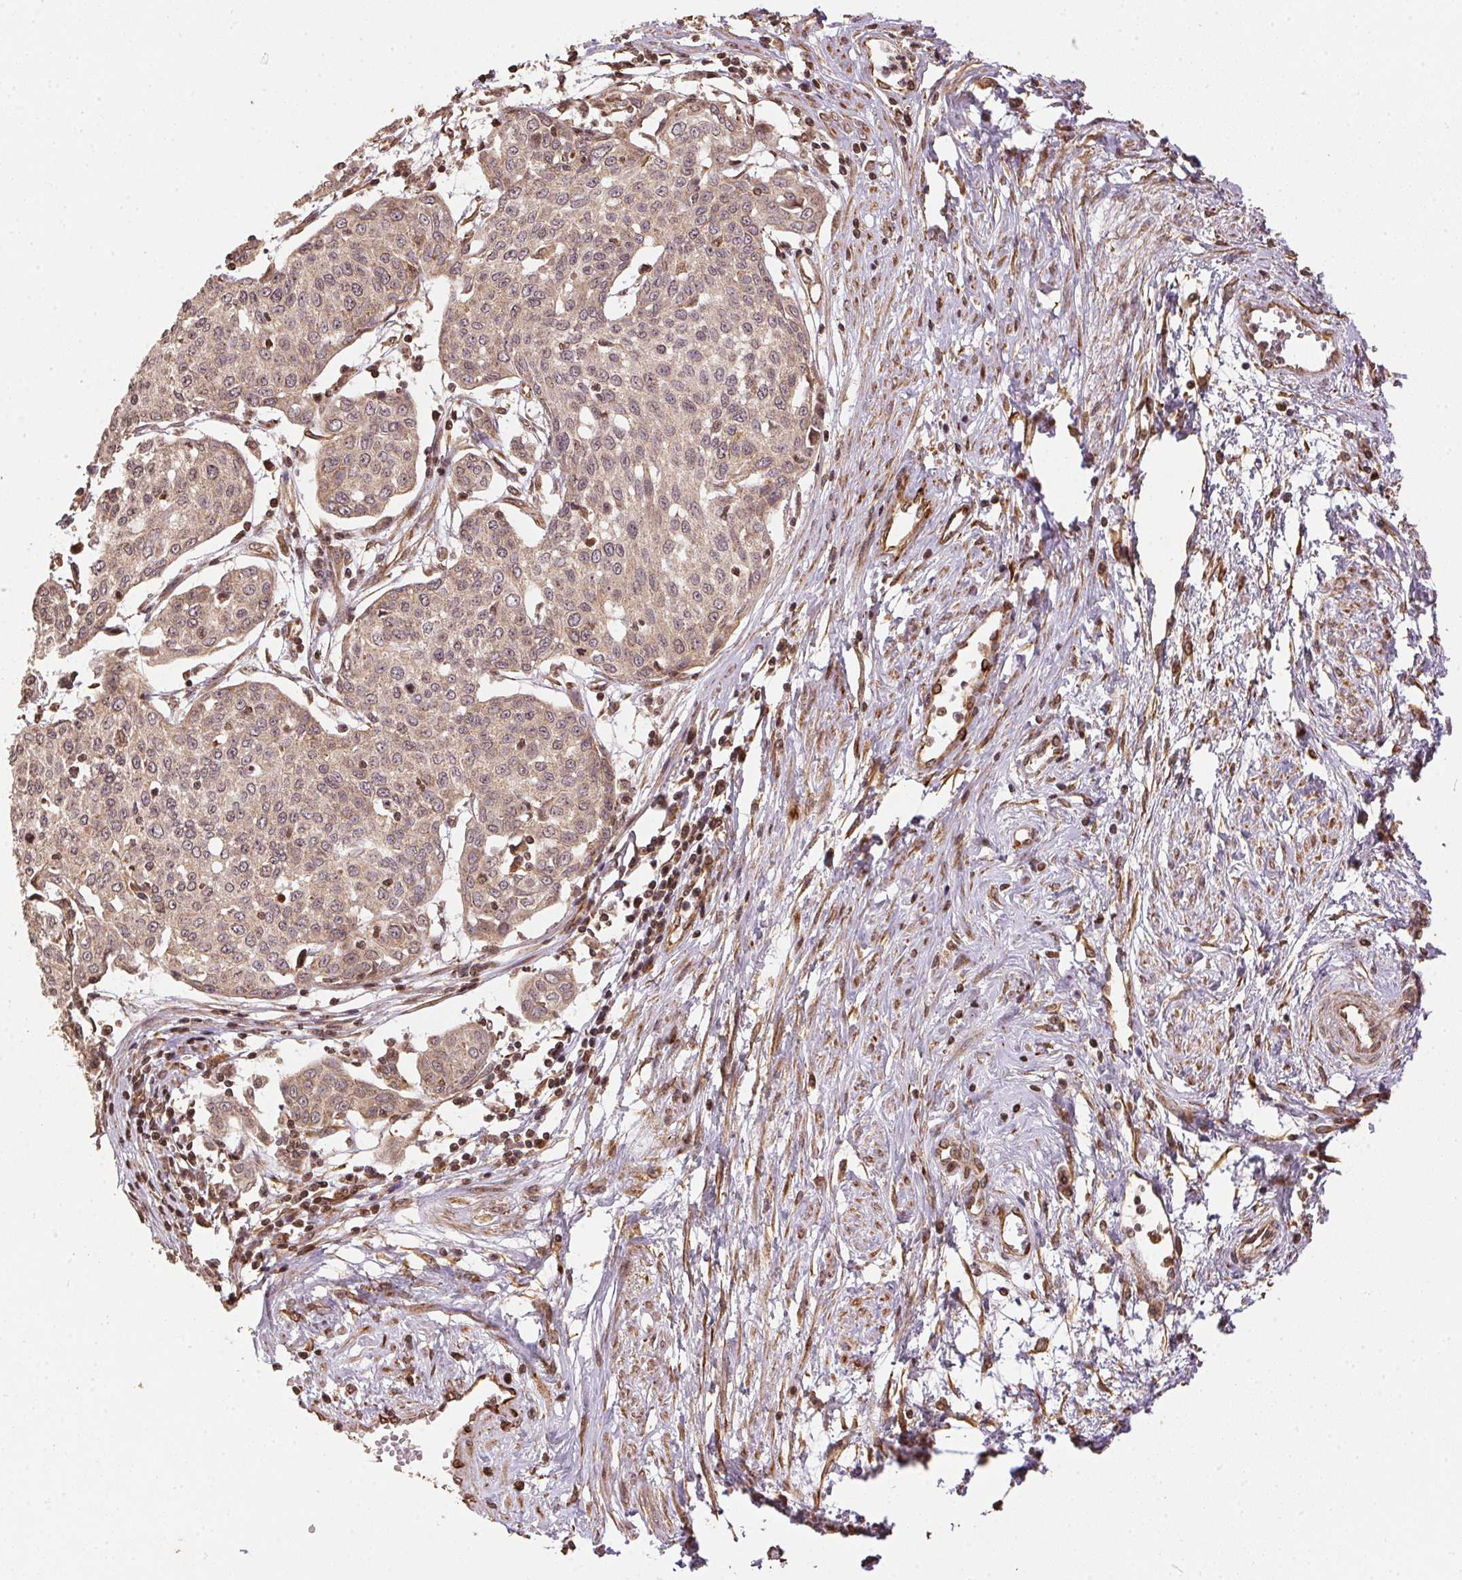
{"staining": {"intensity": "weak", "quantity": ">75%", "location": "cytoplasmic/membranous"}, "tissue": "cervical cancer", "cell_type": "Tumor cells", "image_type": "cancer", "snomed": [{"axis": "morphology", "description": "Squamous cell carcinoma, NOS"}, {"axis": "topography", "description": "Cervix"}], "caption": "A brown stain highlights weak cytoplasmic/membranous staining of a protein in human squamous cell carcinoma (cervical) tumor cells.", "gene": "SPRED2", "patient": {"sex": "female", "age": 34}}